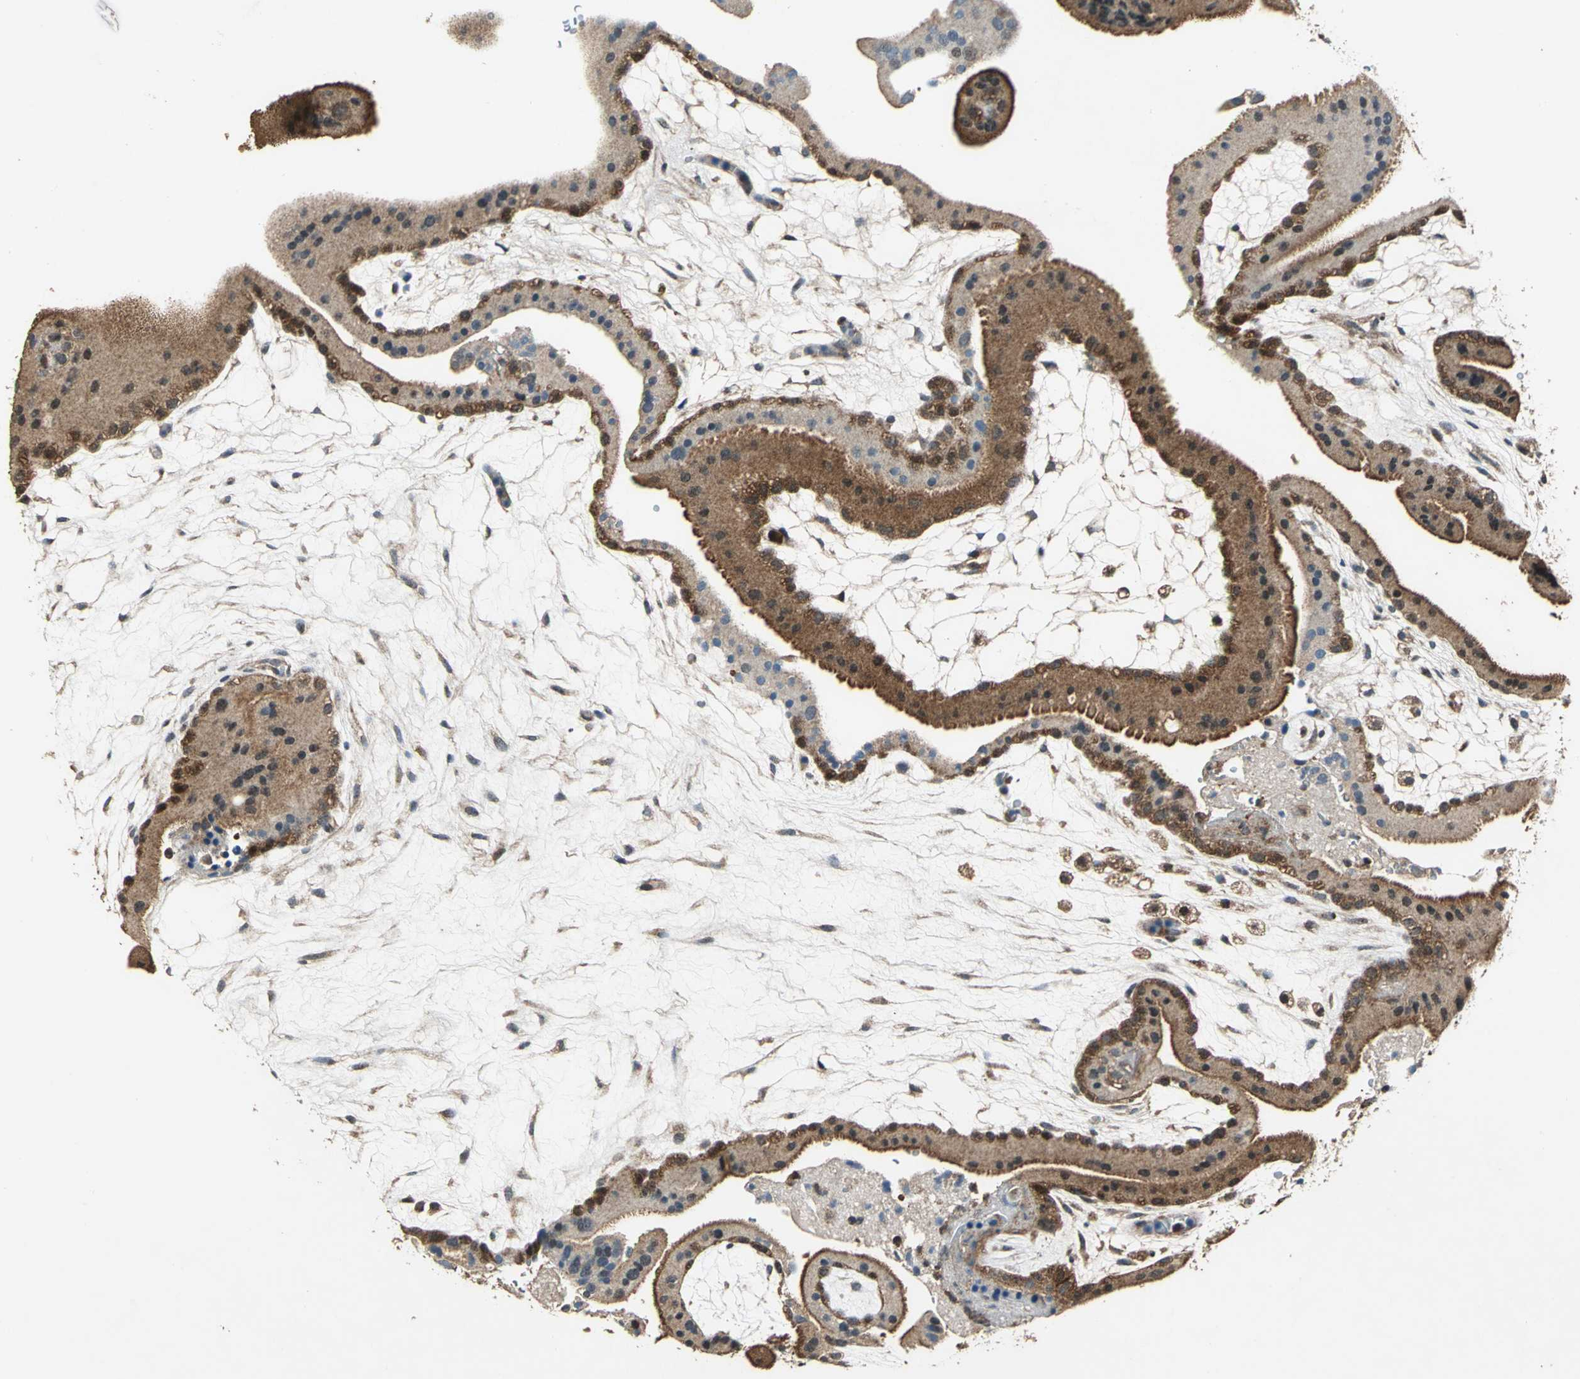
{"staining": {"intensity": "strong", "quantity": ">75%", "location": "cytoplasmic/membranous"}, "tissue": "placenta", "cell_type": "Trophoblastic cells", "image_type": "normal", "snomed": [{"axis": "morphology", "description": "Normal tissue, NOS"}, {"axis": "topography", "description": "Placenta"}], "caption": "Placenta stained with a brown dye displays strong cytoplasmic/membranous positive staining in approximately >75% of trophoblastic cells.", "gene": "AHSA1", "patient": {"sex": "female", "age": 19}}